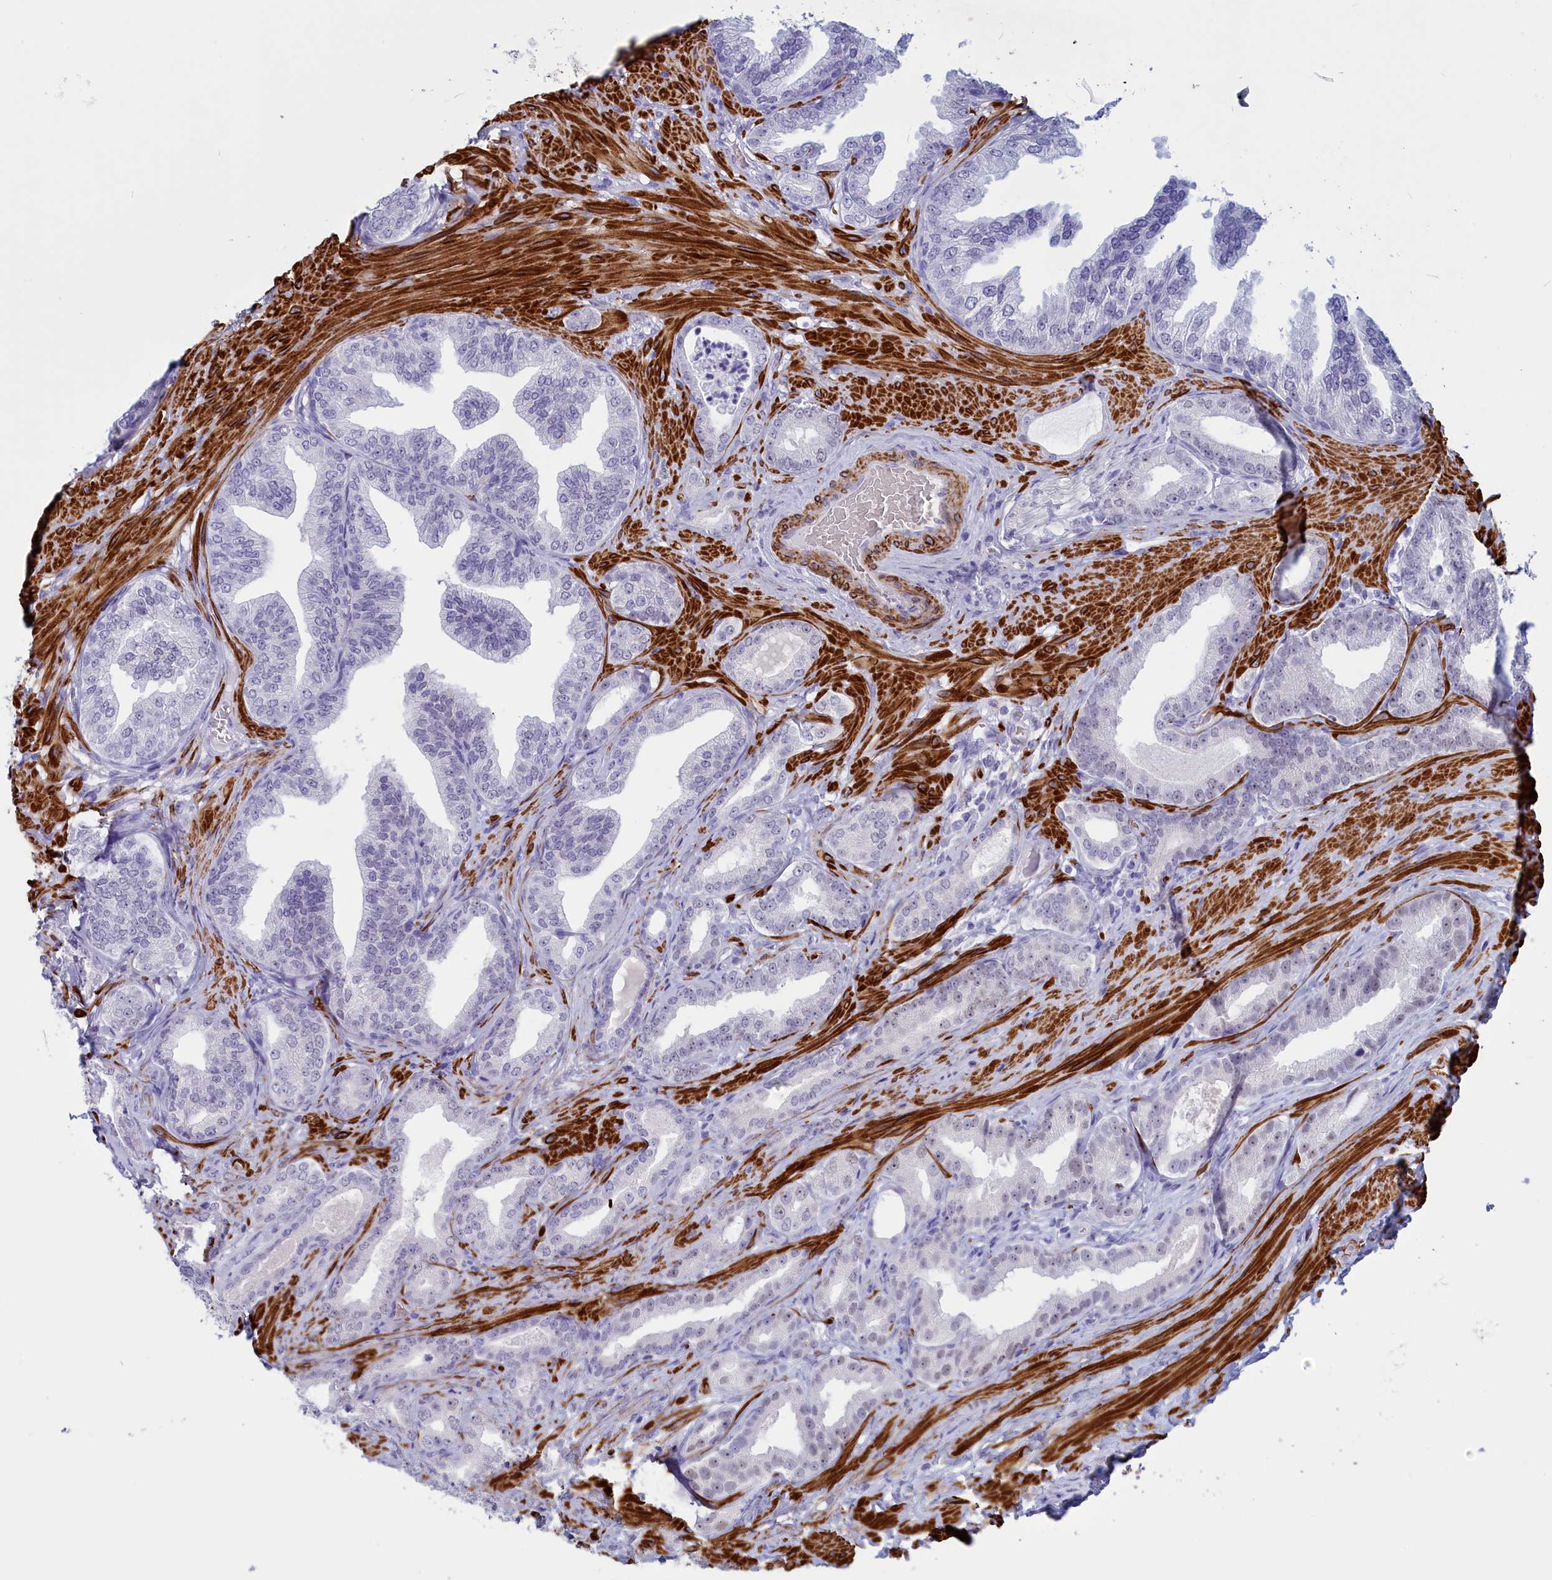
{"staining": {"intensity": "negative", "quantity": "none", "location": "none"}, "tissue": "prostate cancer", "cell_type": "Tumor cells", "image_type": "cancer", "snomed": [{"axis": "morphology", "description": "Adenocarcinoma, Low grade"}, {"axis": "topography", "description": "Prostate"}], "caption": "DAB immunohistochemical staining of human low-grade adenocarcinoma (prostate) reveals no significant staining in tumor cells.", "gene": "GAPDHS", "patient": {"sex": "male", "age": 63}}